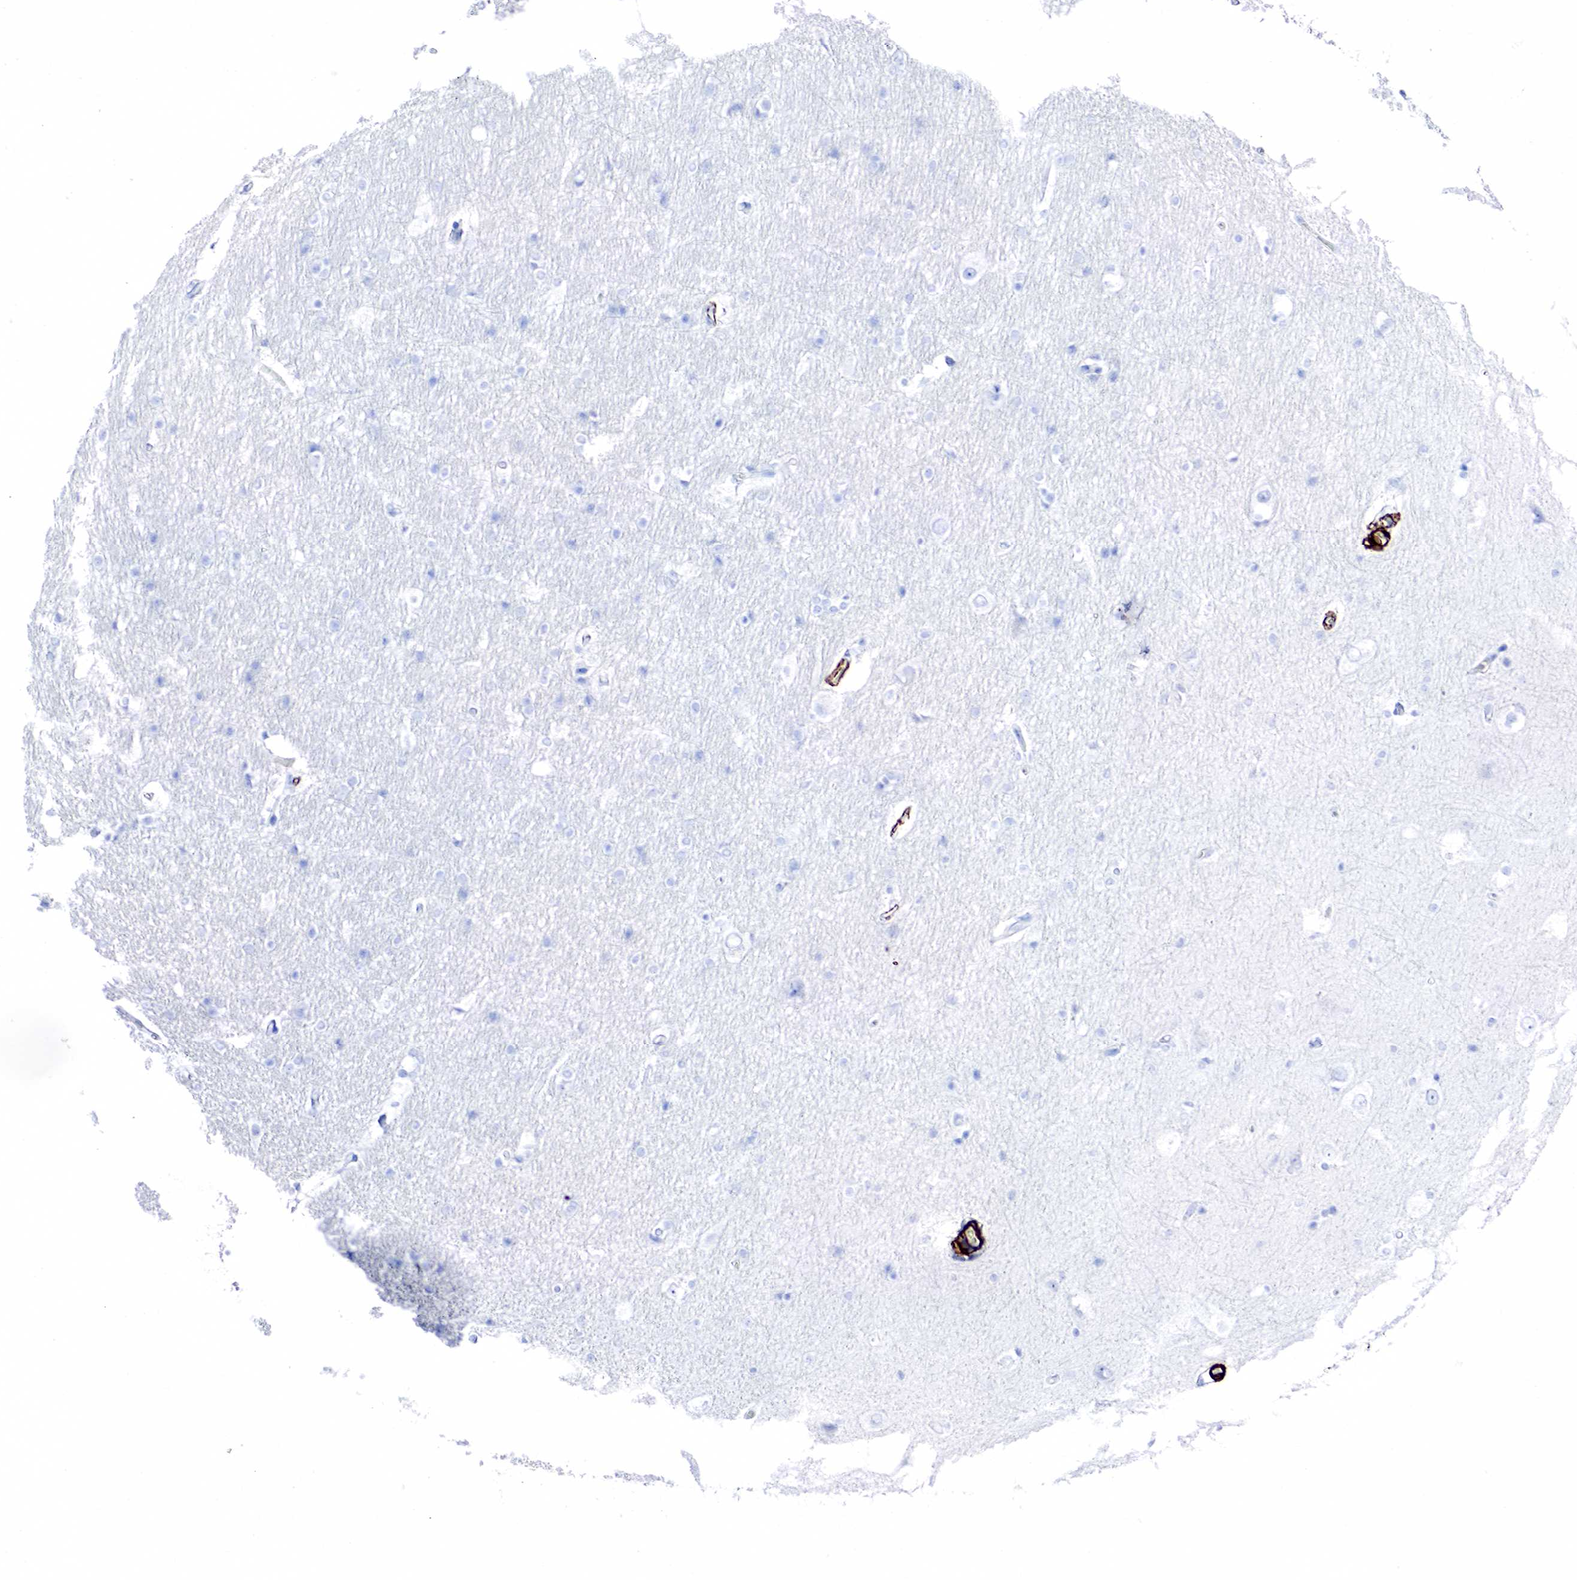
{"staining": {"intensity": "negative", "quantity": "none", "location": "none"}, "tissue": "hippocampus", "cell_type": "Glial cells", "image_type": "normal", "snomed": [{"axis": "morphology", "description": "Normal tissue, NOS"}, {"axis": "topography", "description": "Hippocampus"}], "caption": "Histopathology image shows no significant protein positivity in glial cells of unremarkable hippocampus.", "gene": "ACTA1", "patient": {"sex": "female", "age": 19}}